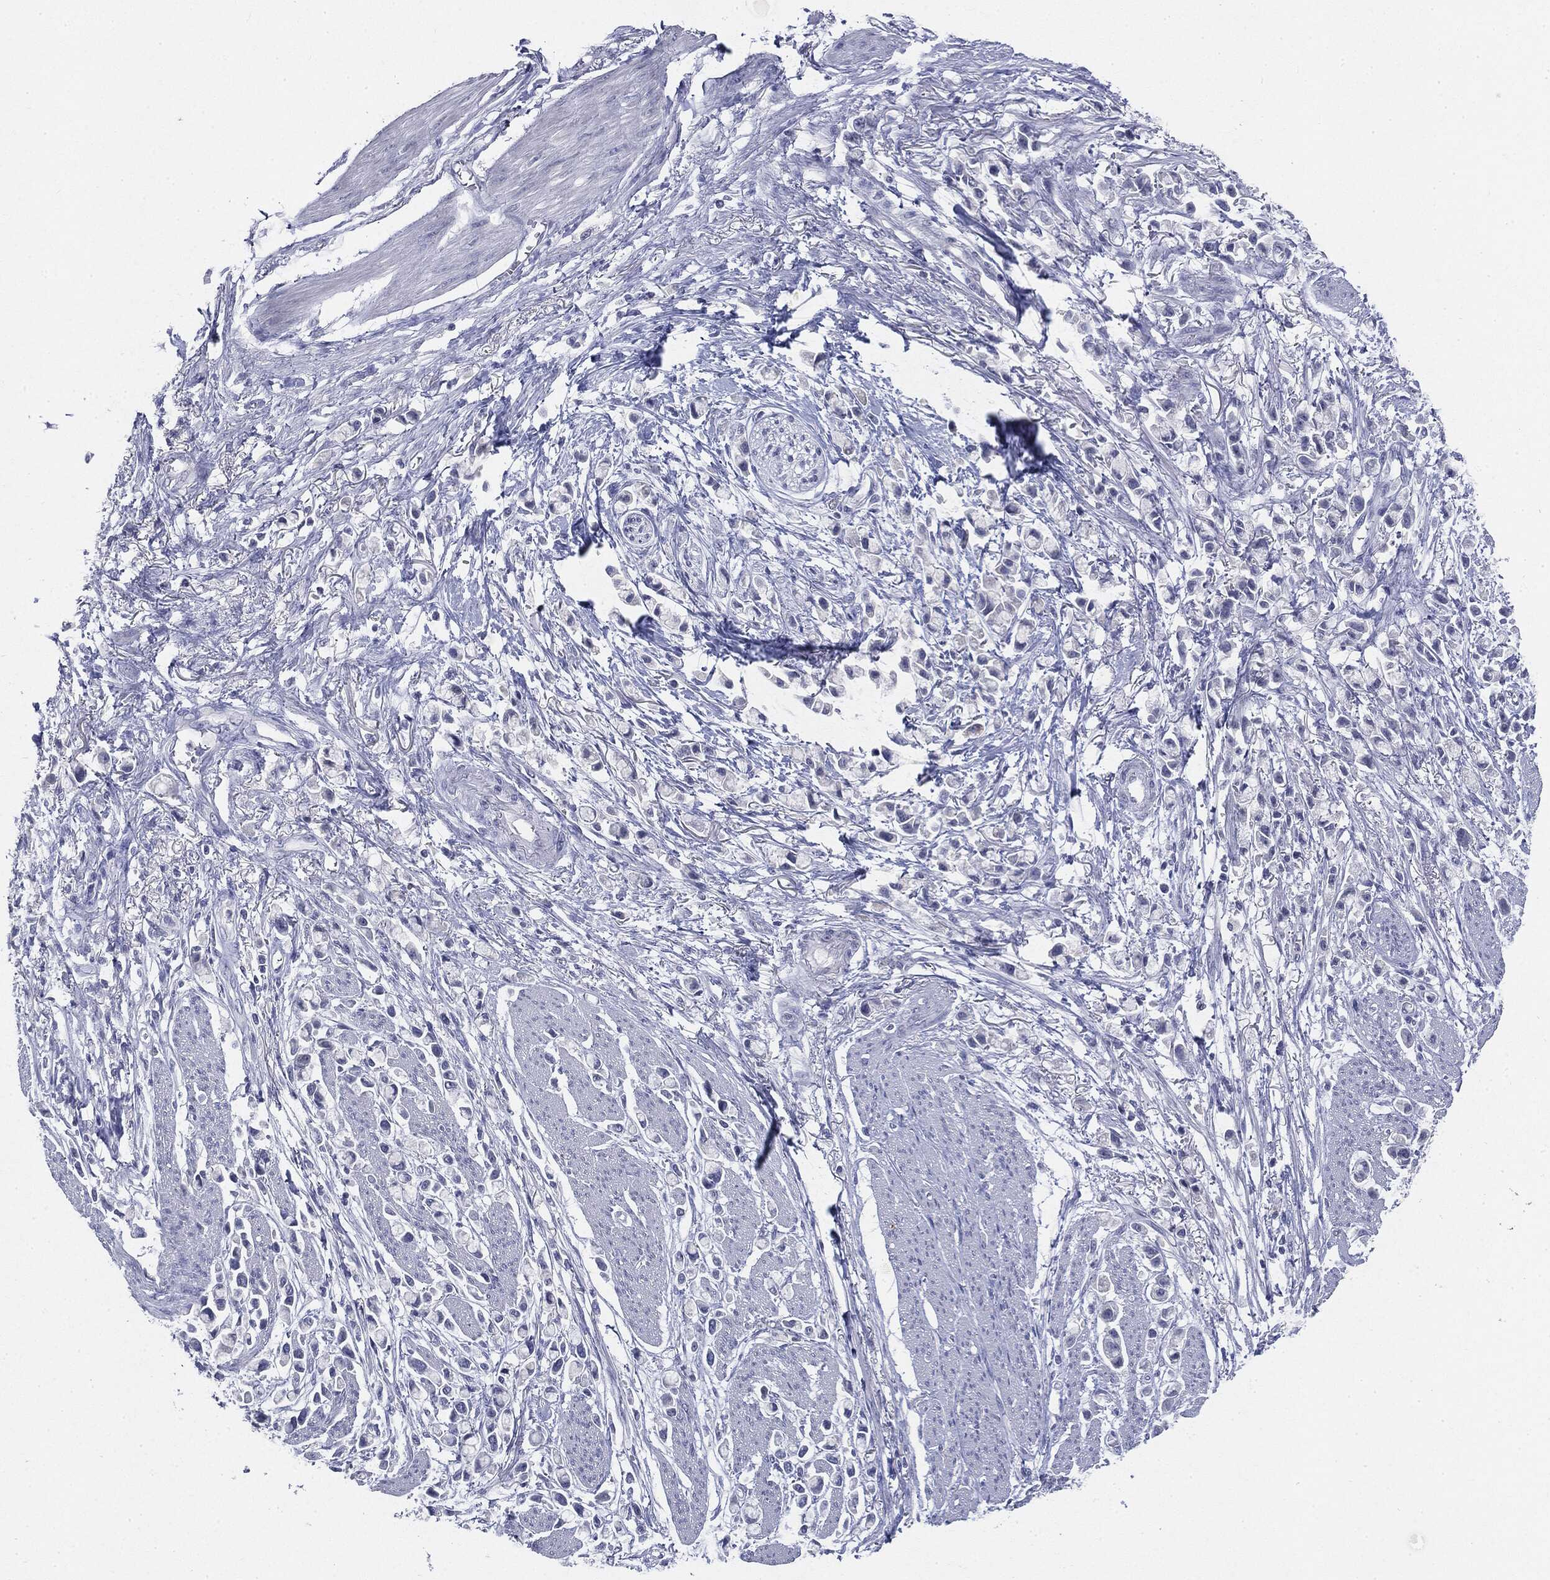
{"staining": {"intensity": "negative", "quantity": "none", "location": "none"}, "tissue": "stomach cancer", "cell_type": "Tumor cells", "image_type": "cancer", "snomed": [{"axis": "morphology", "description": "Adenocarcinoma, NOS"}, {"axis": "topography", "description": "Stomach"}], "caption": "An IHC photomicrograph of adenocarcinoma (stomach) is shown. There is no staining in tumor cells of adenocarcinoma (stomach).", "gene": "CGB1", "patient": {"sex": "female", "age": 81}}